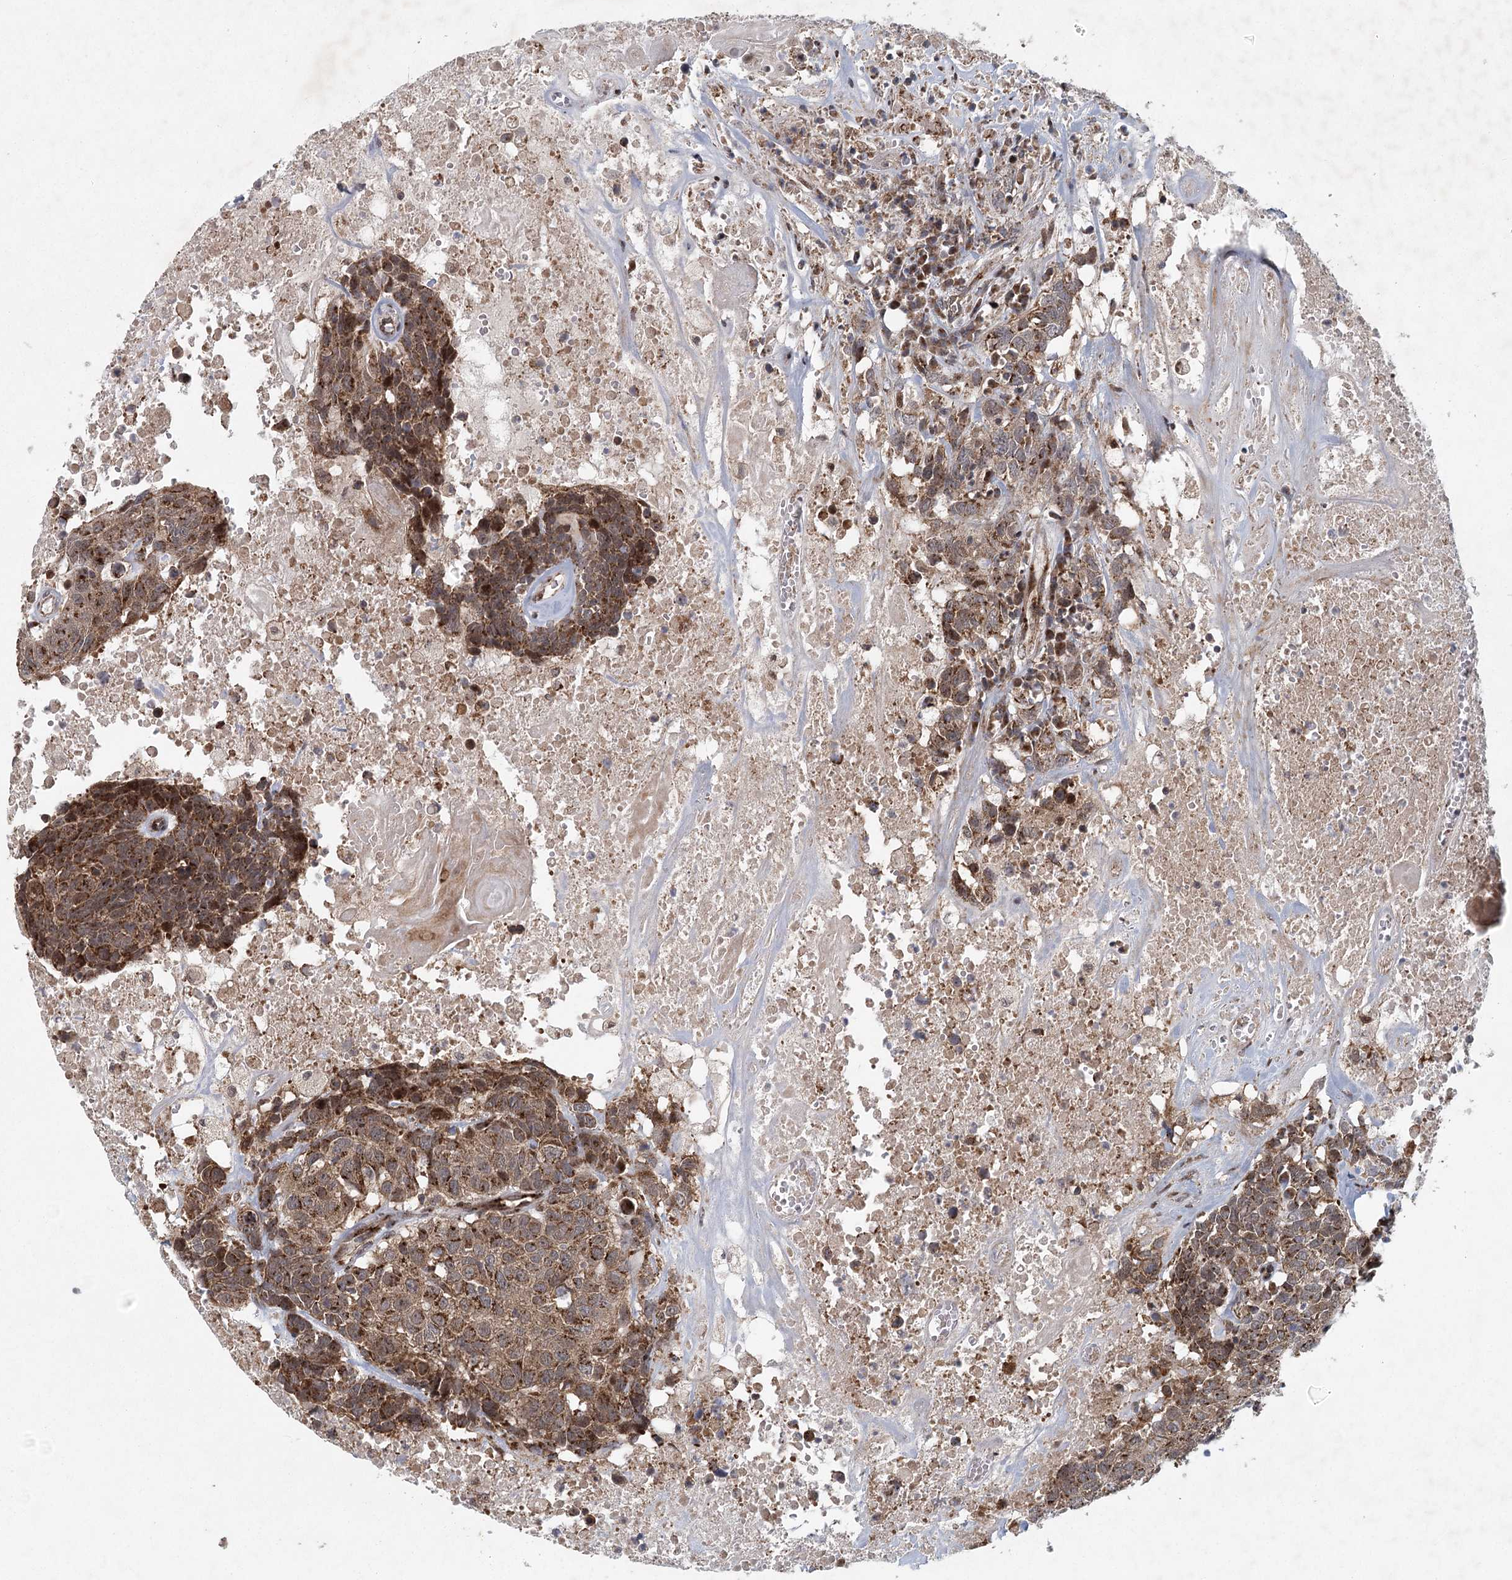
{"staining": {"intensity": "moderate", "quantity": ">75%", "location": "cytoplasmic/membranous,nuclear"}, "tissue": "head and neck cancer", "cell_type": "Tumor cells", "image_type": "cancer", "snomed": [{"axis": "morphology", "description": "Squamous cell carcinoma, NOS"}, {"axis": "topography", "description": "Head-Neck"}], "caption": "Human head and neck squamous cell carcinoma stained with a brown dye shows moderate cytoplasmic/membranous and nuclear positive expression in about >75% of tumor cells.", "gene": "IFT46", "patient": {"sex": "male", "age": 66}}